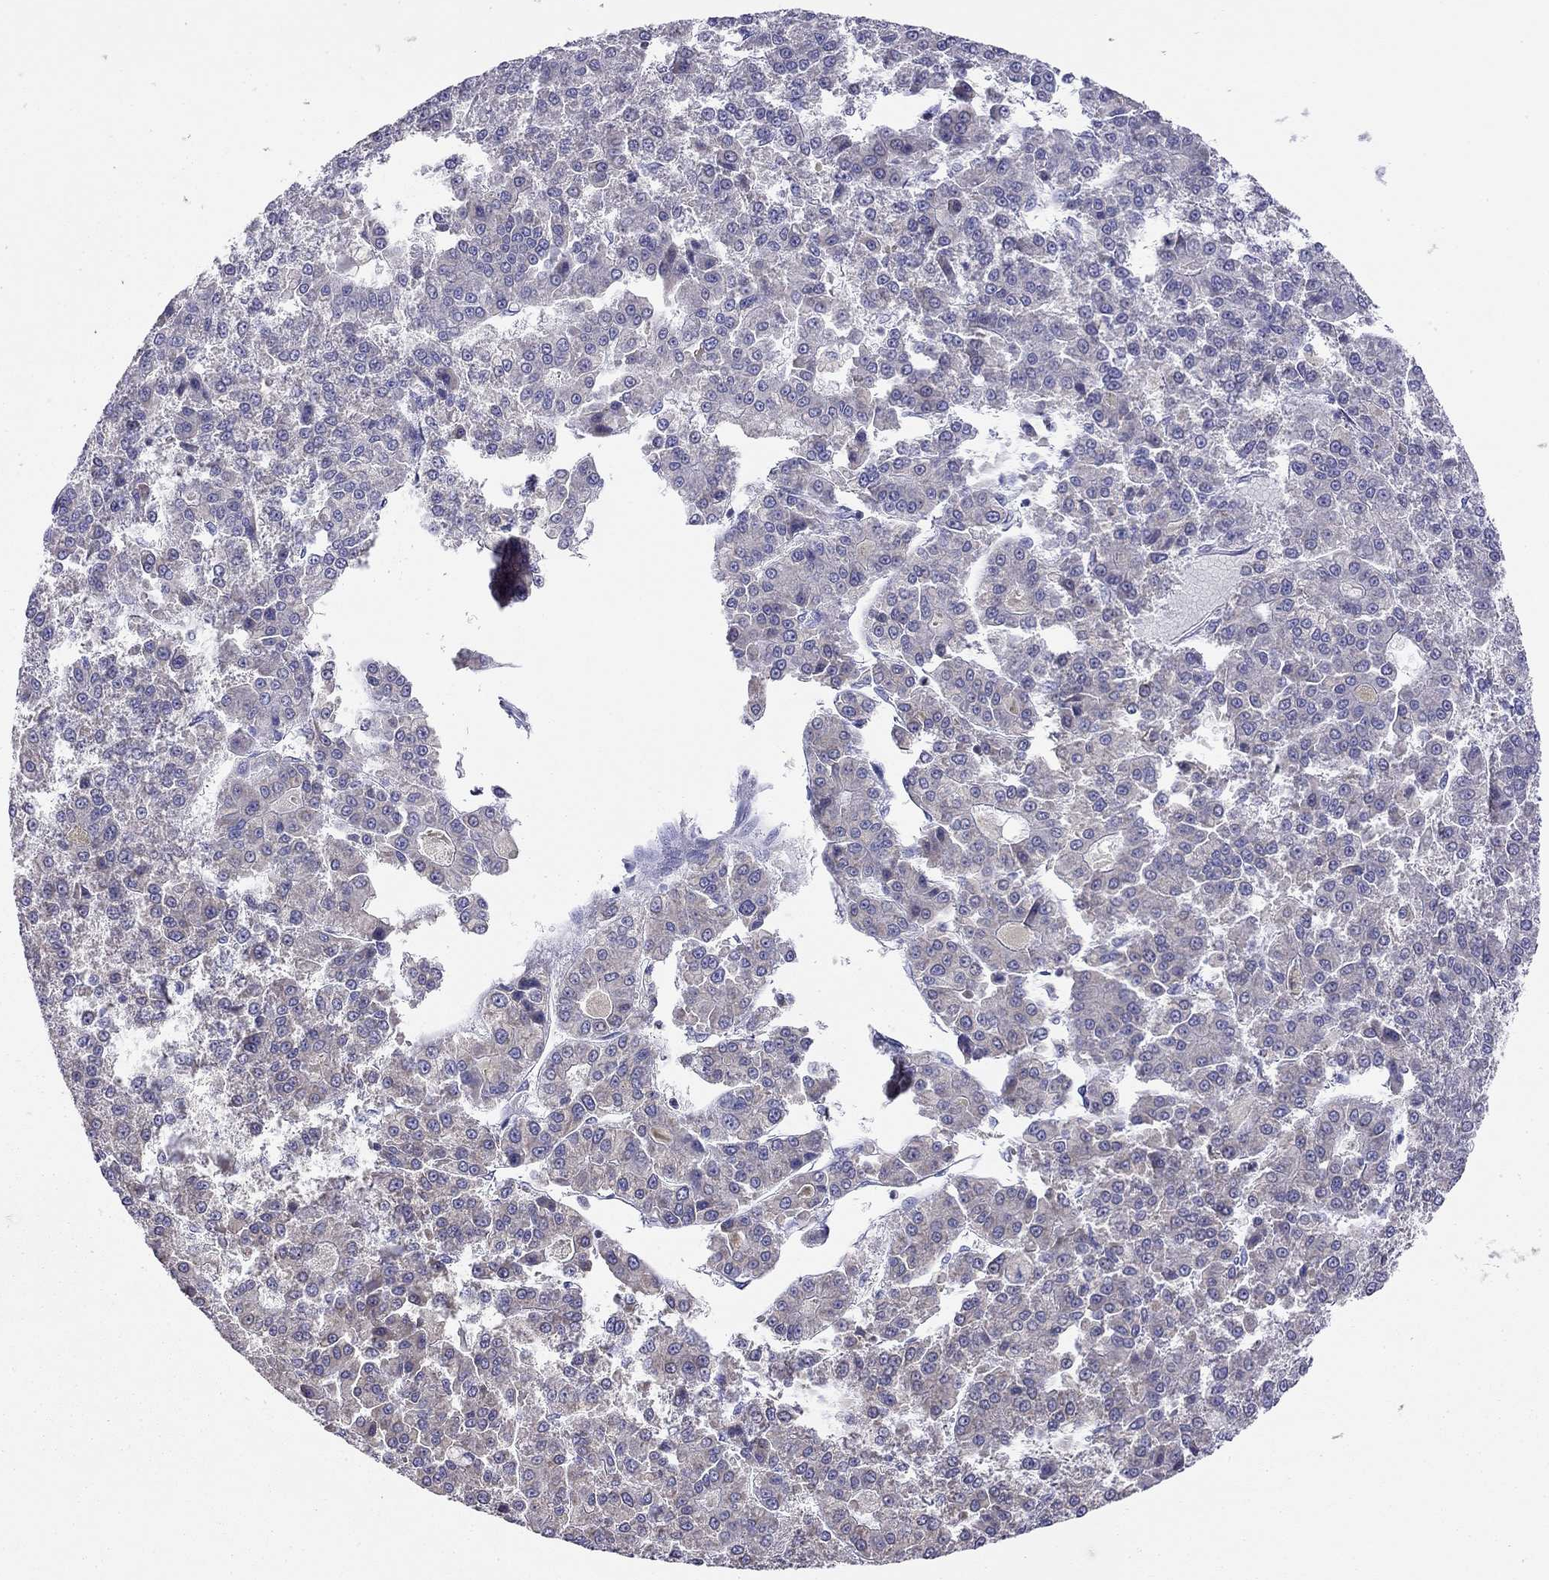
{"staining": {"intensity": "weak", "quantity": "<25%", "location": "cytoplasmic/membranous"}, "tissue": "liver cancer", "cell_type": "Tumor cells", "image_type": "cancer", "snomed": [{"axis": "morphology", "description": "Carcinoma, Hepatocellular, NOS"}, {"axis": "topography", "description": "Liver"}], "caption": "This is a micrograph of IHC staining of liver cancer, which shows no positivity in tumor cells.", "gene": "SLC46A2", "patient": {"sex": "male", "age": 70}}